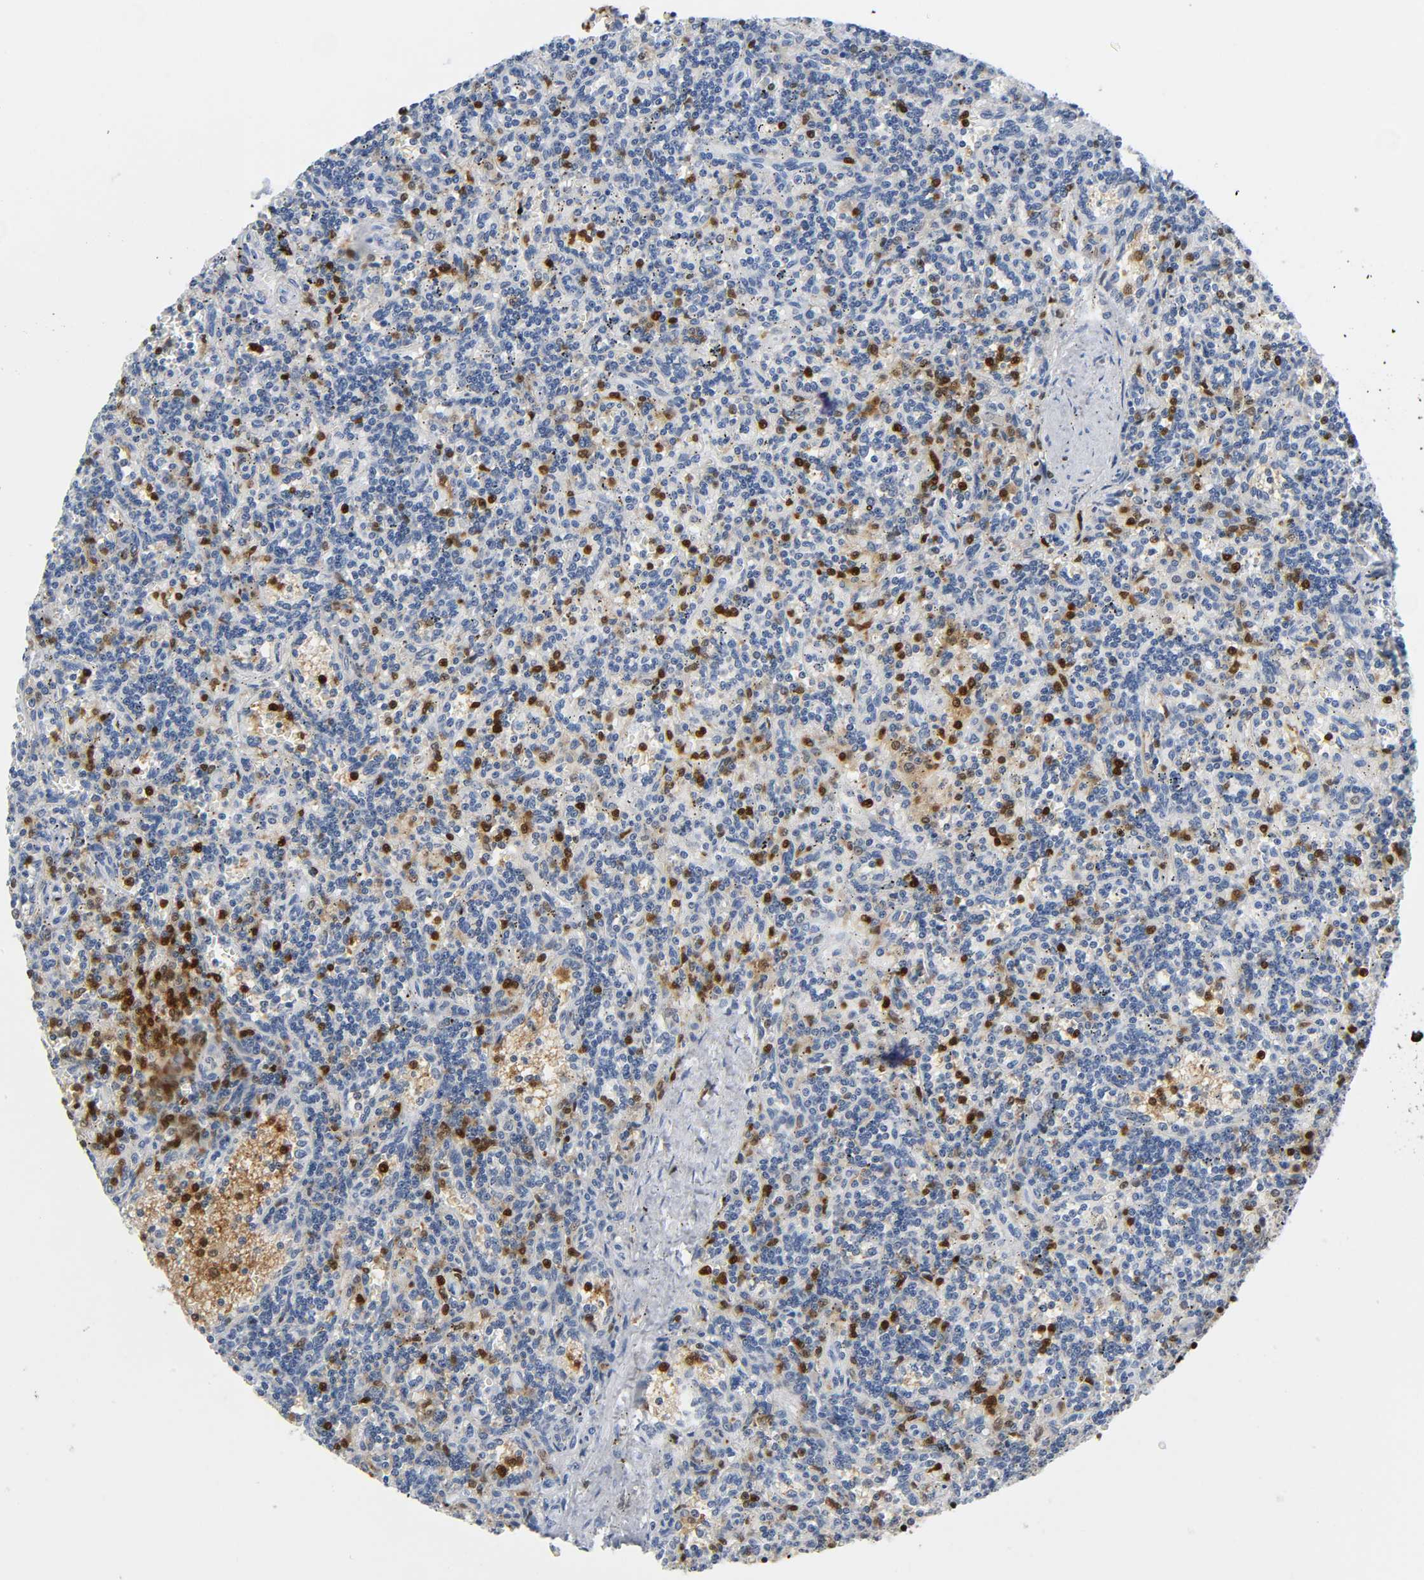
{"staining": {"intensity": "negative", "quantity": "none", "location": "none"}, "tissue": "lymphoma", "cell_type": "Tumor cells", "image_type": "cancer", "snomed": [{"axis": "morphology", "description": "Malignant lymphoma, non-Hodgkin's type, Low grade"}, {"axis": "topography", "description": "Spleen"}], "caption": "DAB immunohistochemical staining of malignant lymphoma, non-Hodgkin's type (low-grade) demonstrates no significant staining in tumor cells.", "gene": "DOK2", "patient": {"sex": "male", "age": 73}}